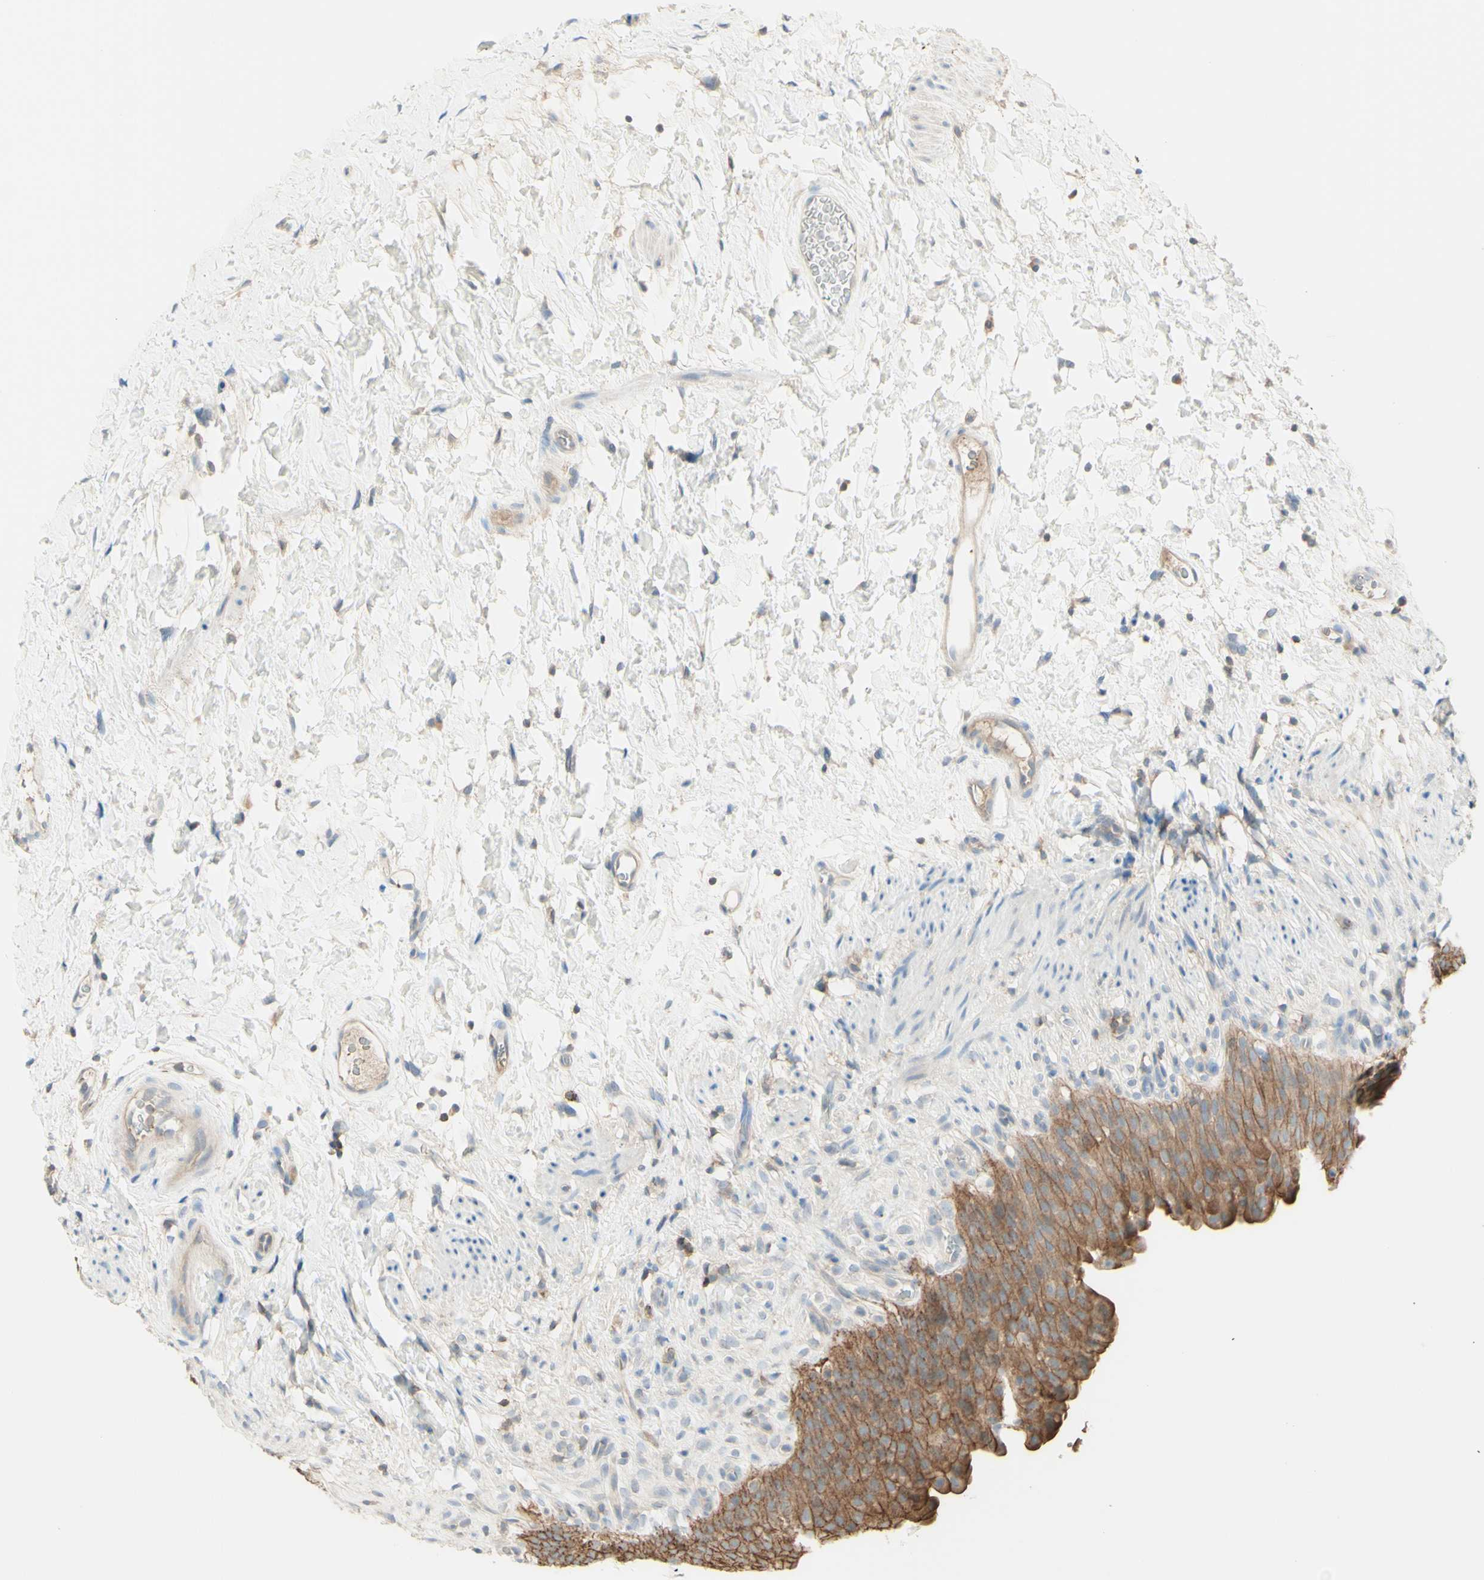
{"staining": {"intensity": "moderate", "quantity": ">75%", "location": "cytoplasmic/membranous"}, "tissue": "urinary bladder", "cell_type": "Urothelial cells", "image_type": "normal", "snomed": [{"axis": "morphology", "description": "Normal tissue, NOS"}, {"axis": "topography", "description": "Urinary bladder"}], "caption": "Immunohistochemistry (DAB) staining of unremarkable urinary bladder exhibits moderate cytoplasmic/membranous protein expression in about >75% of urothelial cells.", "gene": "MTM1", "patient": {"sex": "female", "age": 79}}